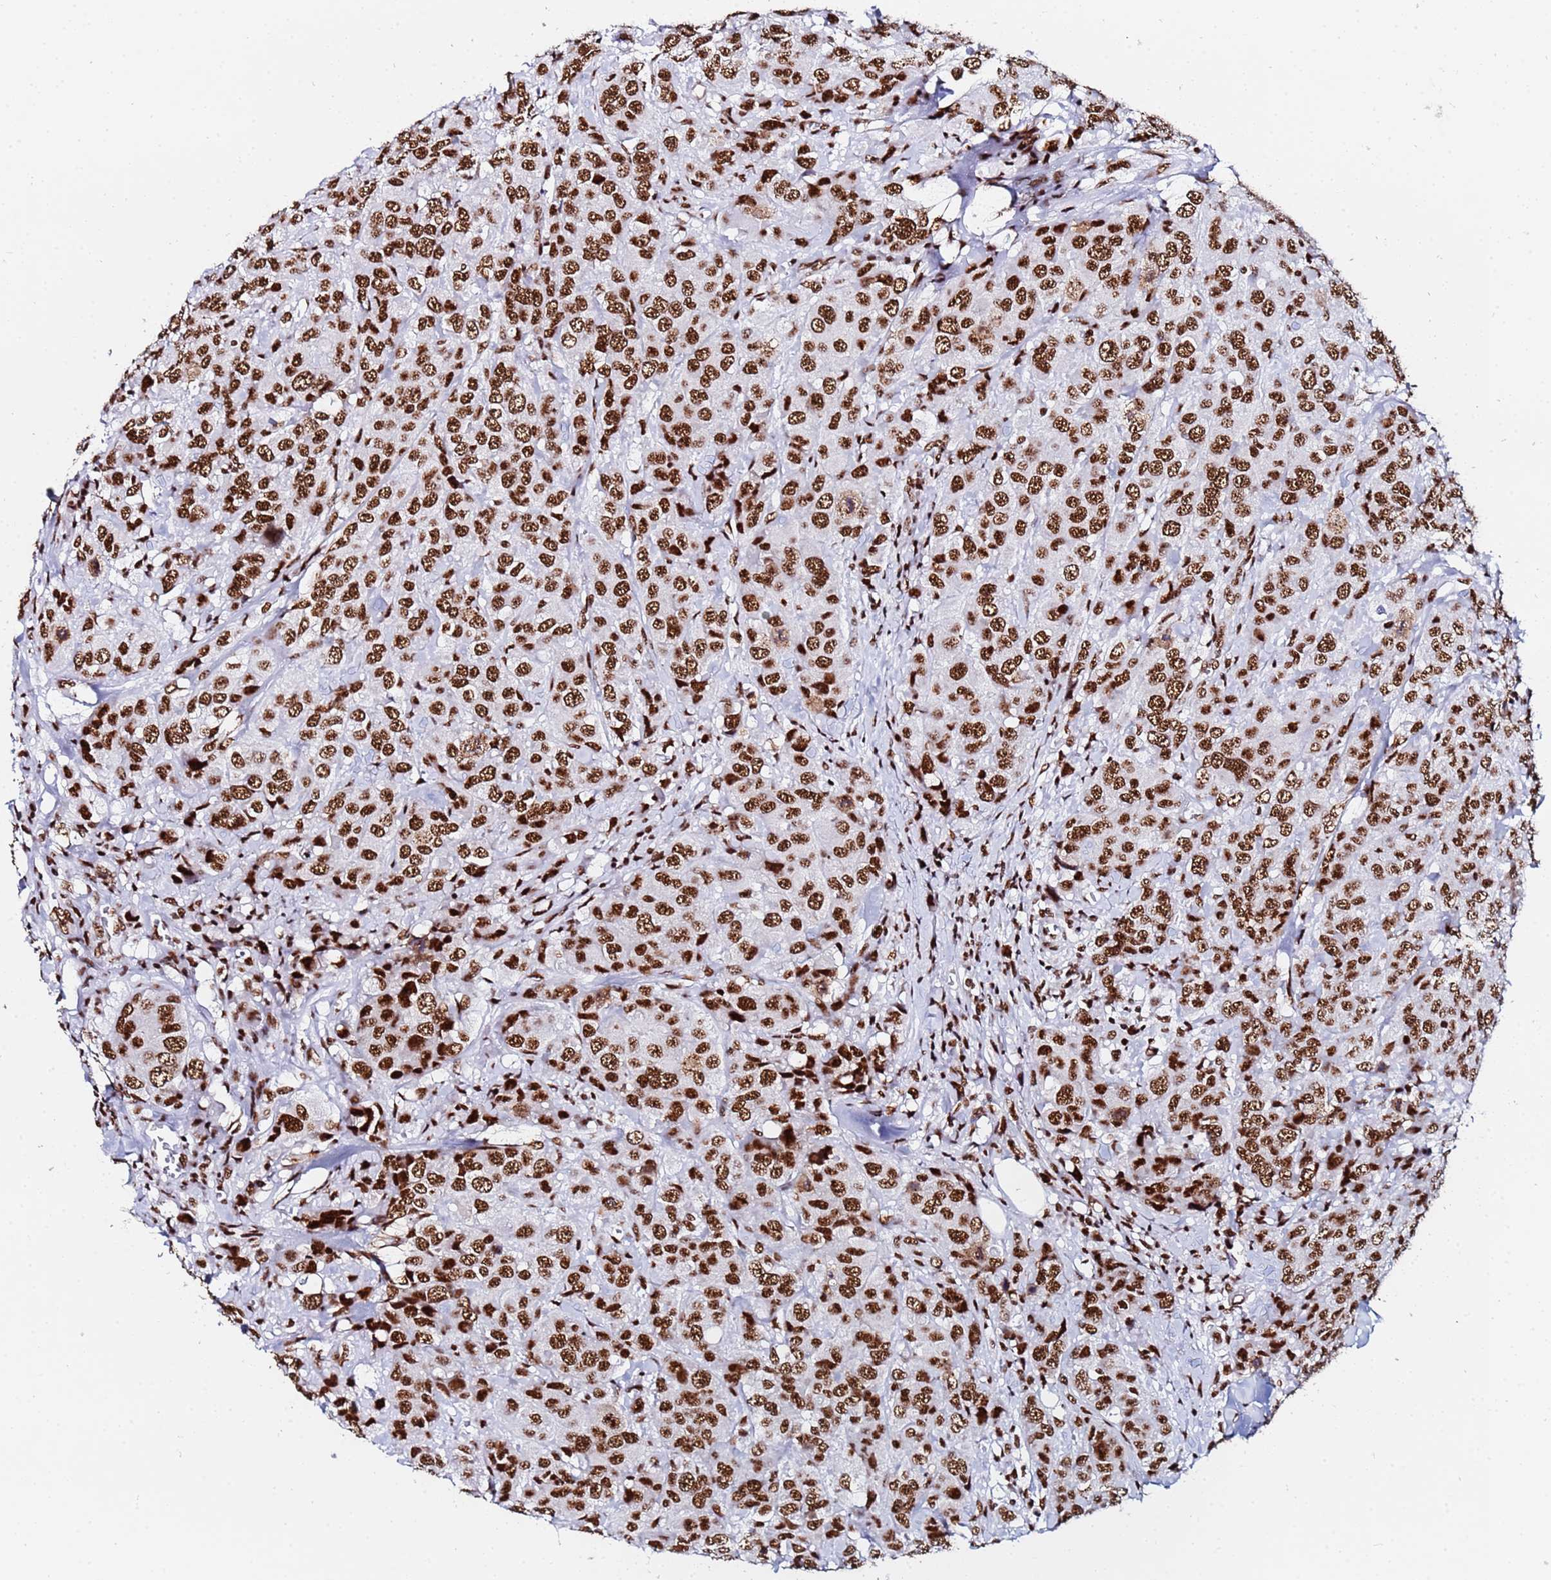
{"staining": {"intensity": "strong", "quantity": ">75%", "location": "nuclear"}, "tissue": "breast cancer", "cell_type": "Tumor cells", "image_type": "cancer", "snomed": [{"axis": "morphology", "description": "Duct carcinoma"}, {"axis": "topography", "description": "Breast"}], "caption": "This photomicrograph exhibits IHC staining of breast cancer, with high strong nuclear staining in about >75% of tumor cells.", "gene": "SNRPA1", "patient": {"sex": "female", "age": 43}}